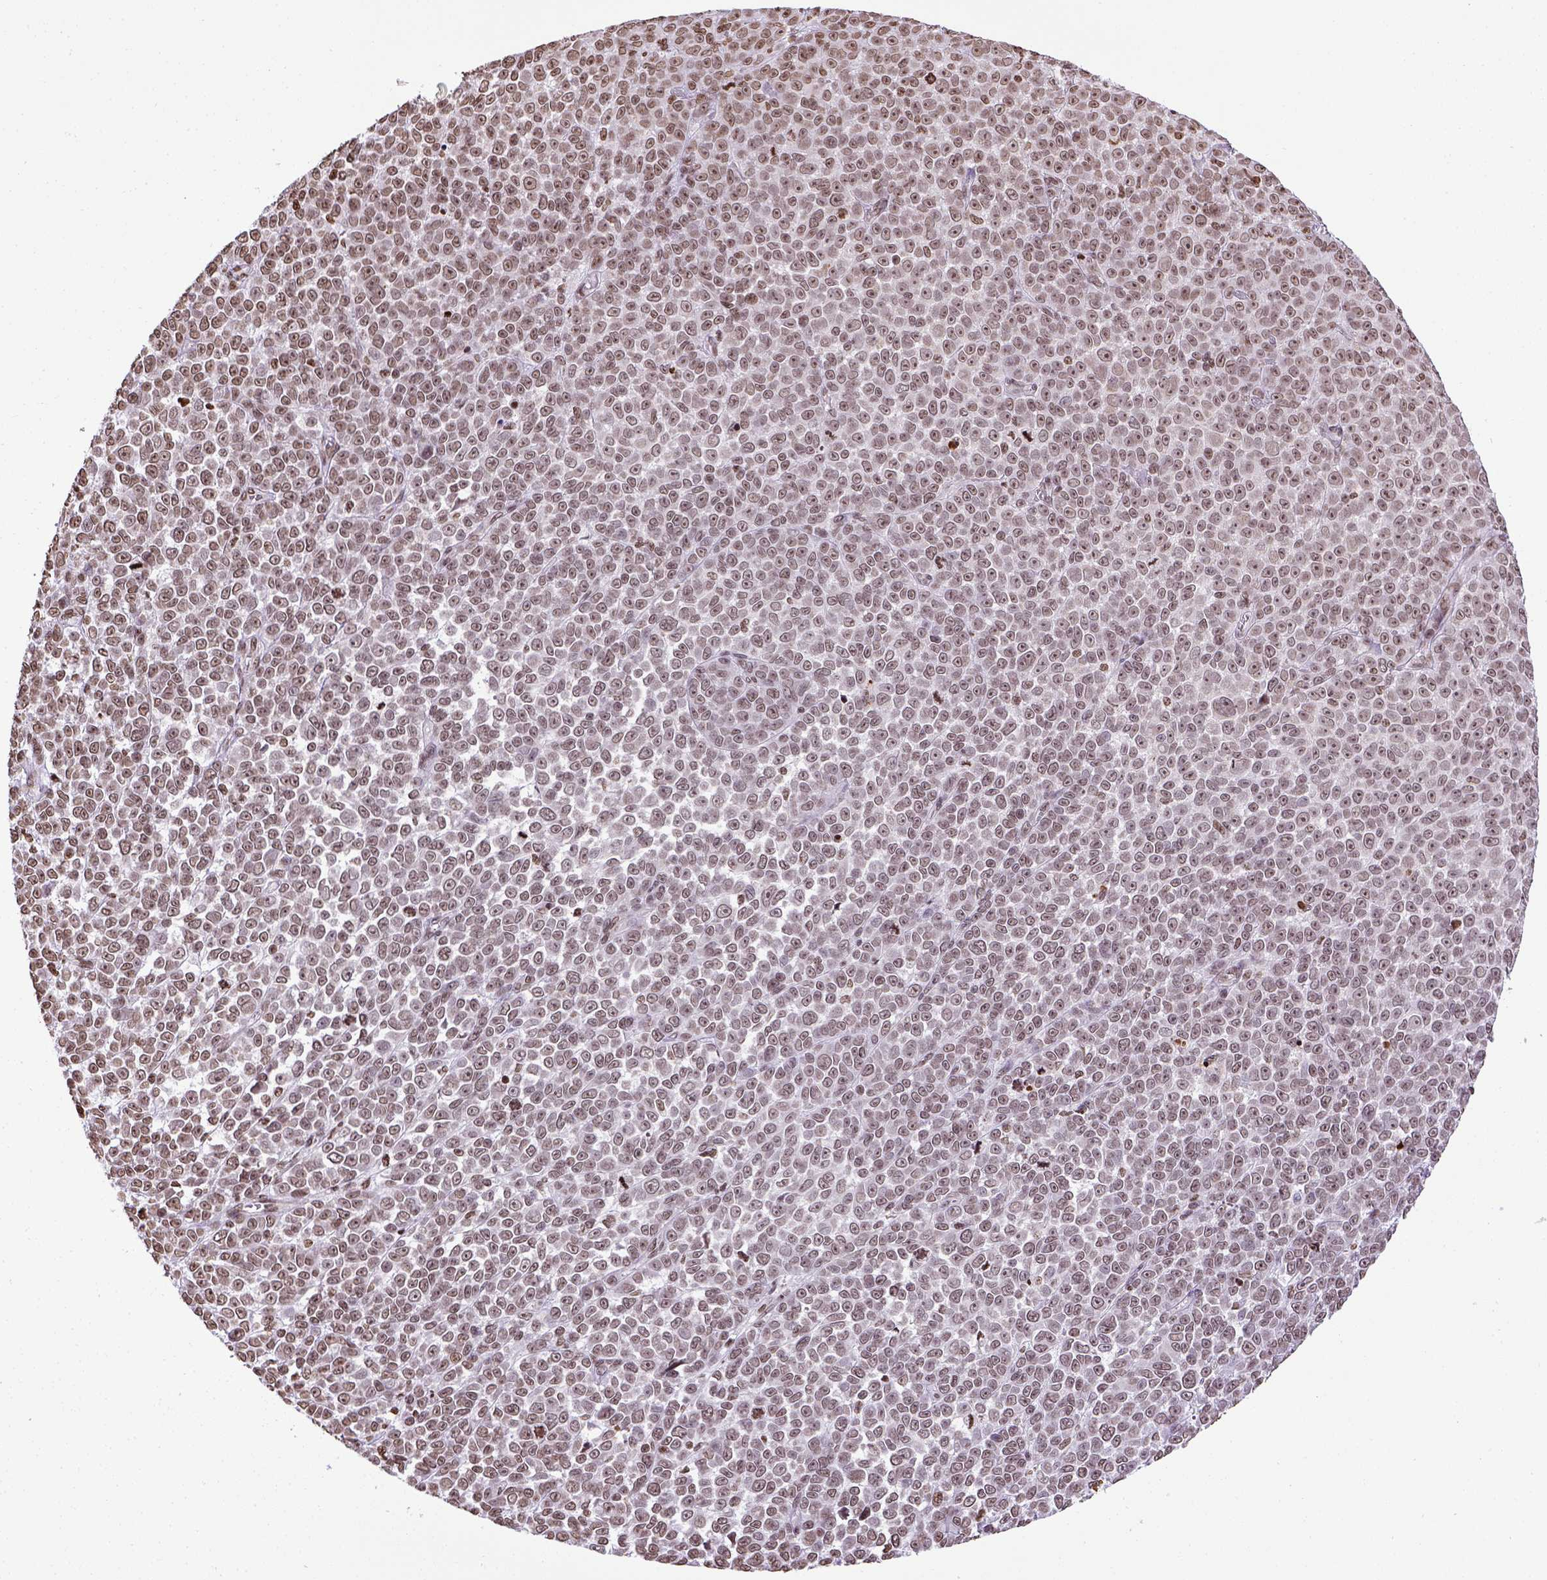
{"staining": {"intensity": "weak", "quantity": ">75%", "location": "nuclear"}, "tissue": "melanoma", "cell_type": "Tumor cells", "image_type": "cancer", "snomed": [{"axis": "morphology", "description": "Malignant melanoma, NOS"}, {"axis": "topography", "description": "Skin"}], "caption": "Protein staining displays weak nuclear positivity in approximately >75% of tumor cells in malignant melanoma.", "gene": "ZNF75D", "patient": {"sex": "female", "age": 95}}